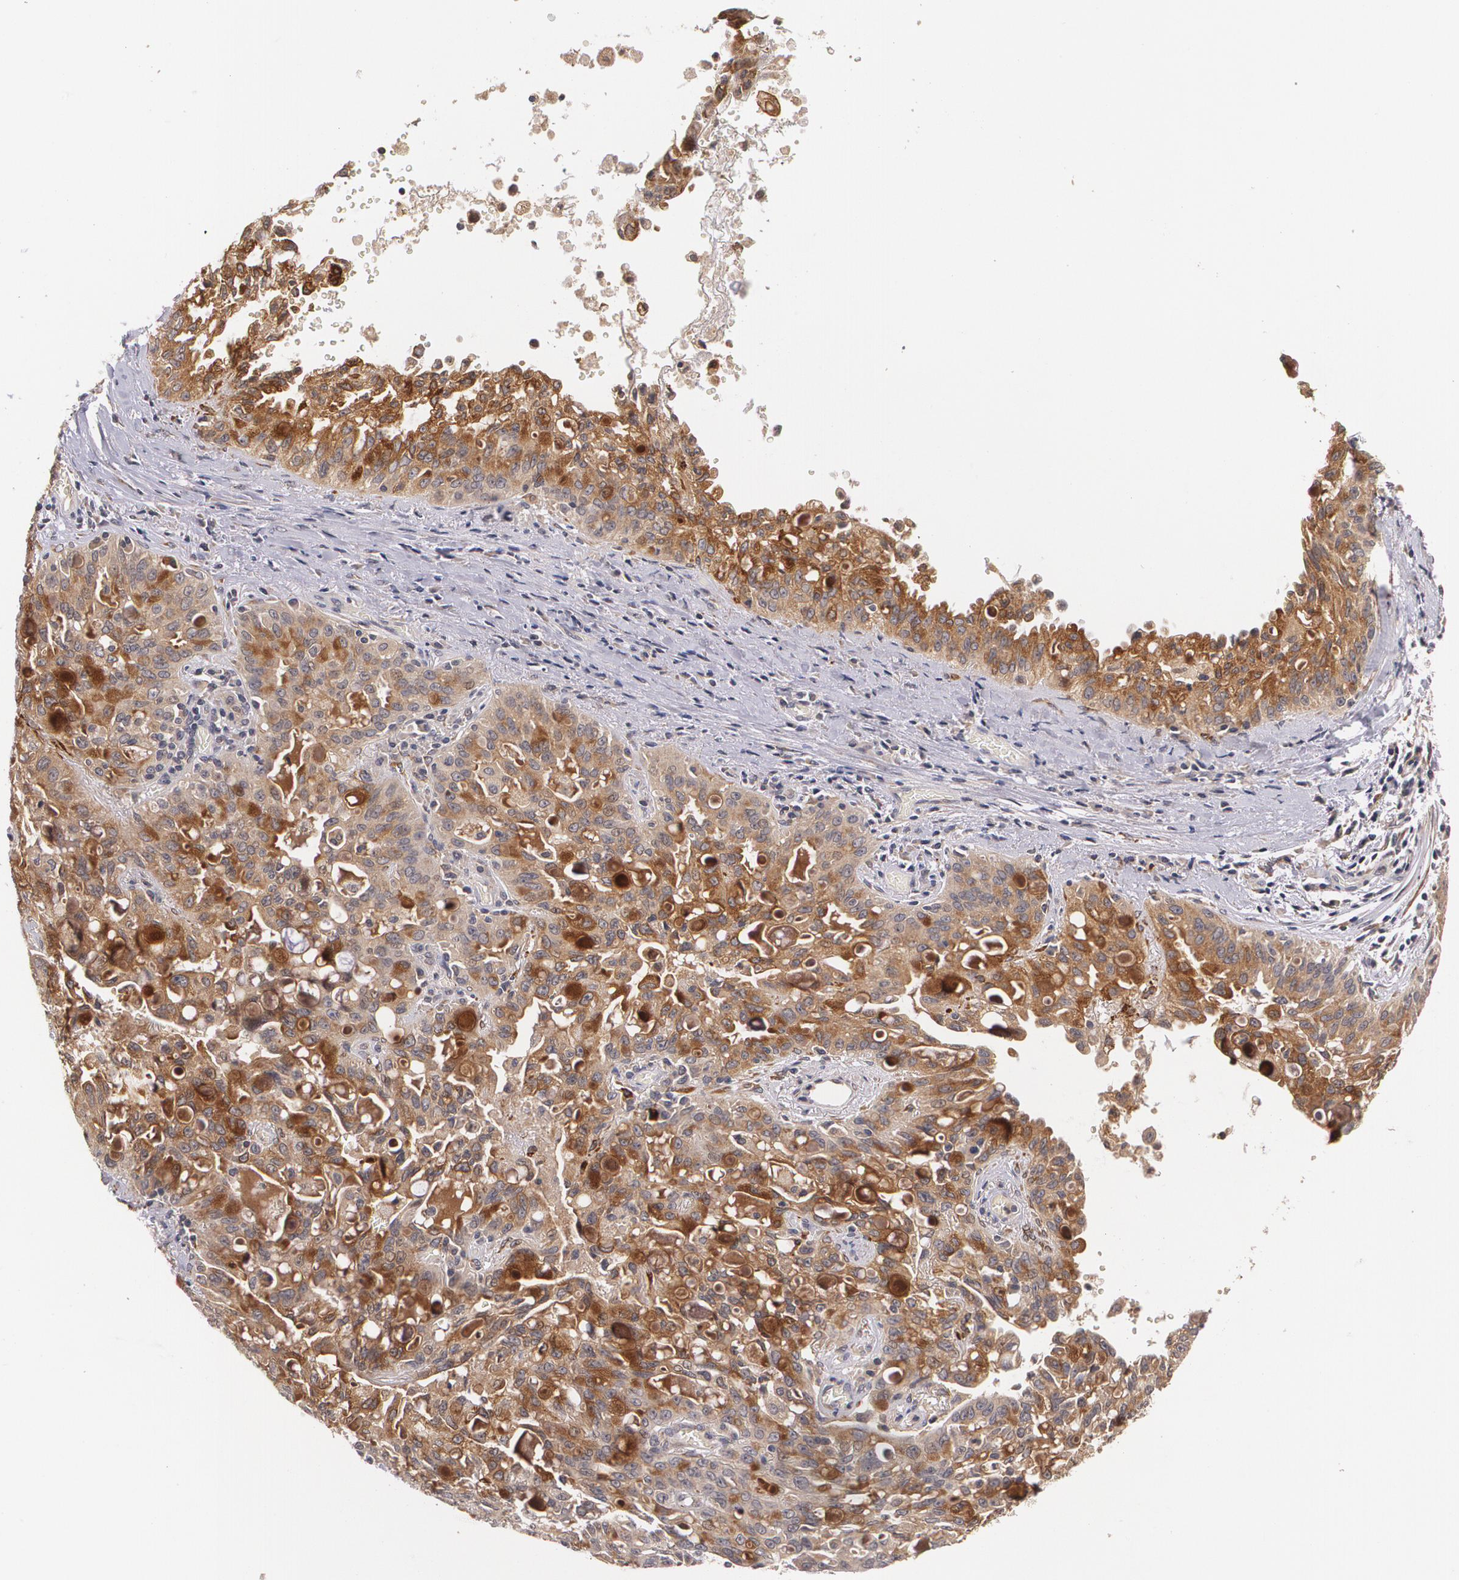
{"staining": {"intensity": "moderate", "quantity": "25%-75%", "location": "cytoplasmic/membranous"}, "tissue": "lung cancer", "cell_type": "Tumor cells", "image_type": "cancer", "snomed": [{"axis": "morphology", "description": "Adenocarcinoma, NOS"}, {"axis": "topography", "description": "Lung"}], "caption": "Adenocarcinoma (lung) tissue displays moderate cytoplasmic/membranous positivity in about 25%-75% of tumor cells", "gene": "IFNGR2", "patient": {"sex": "female", "age": 44}}